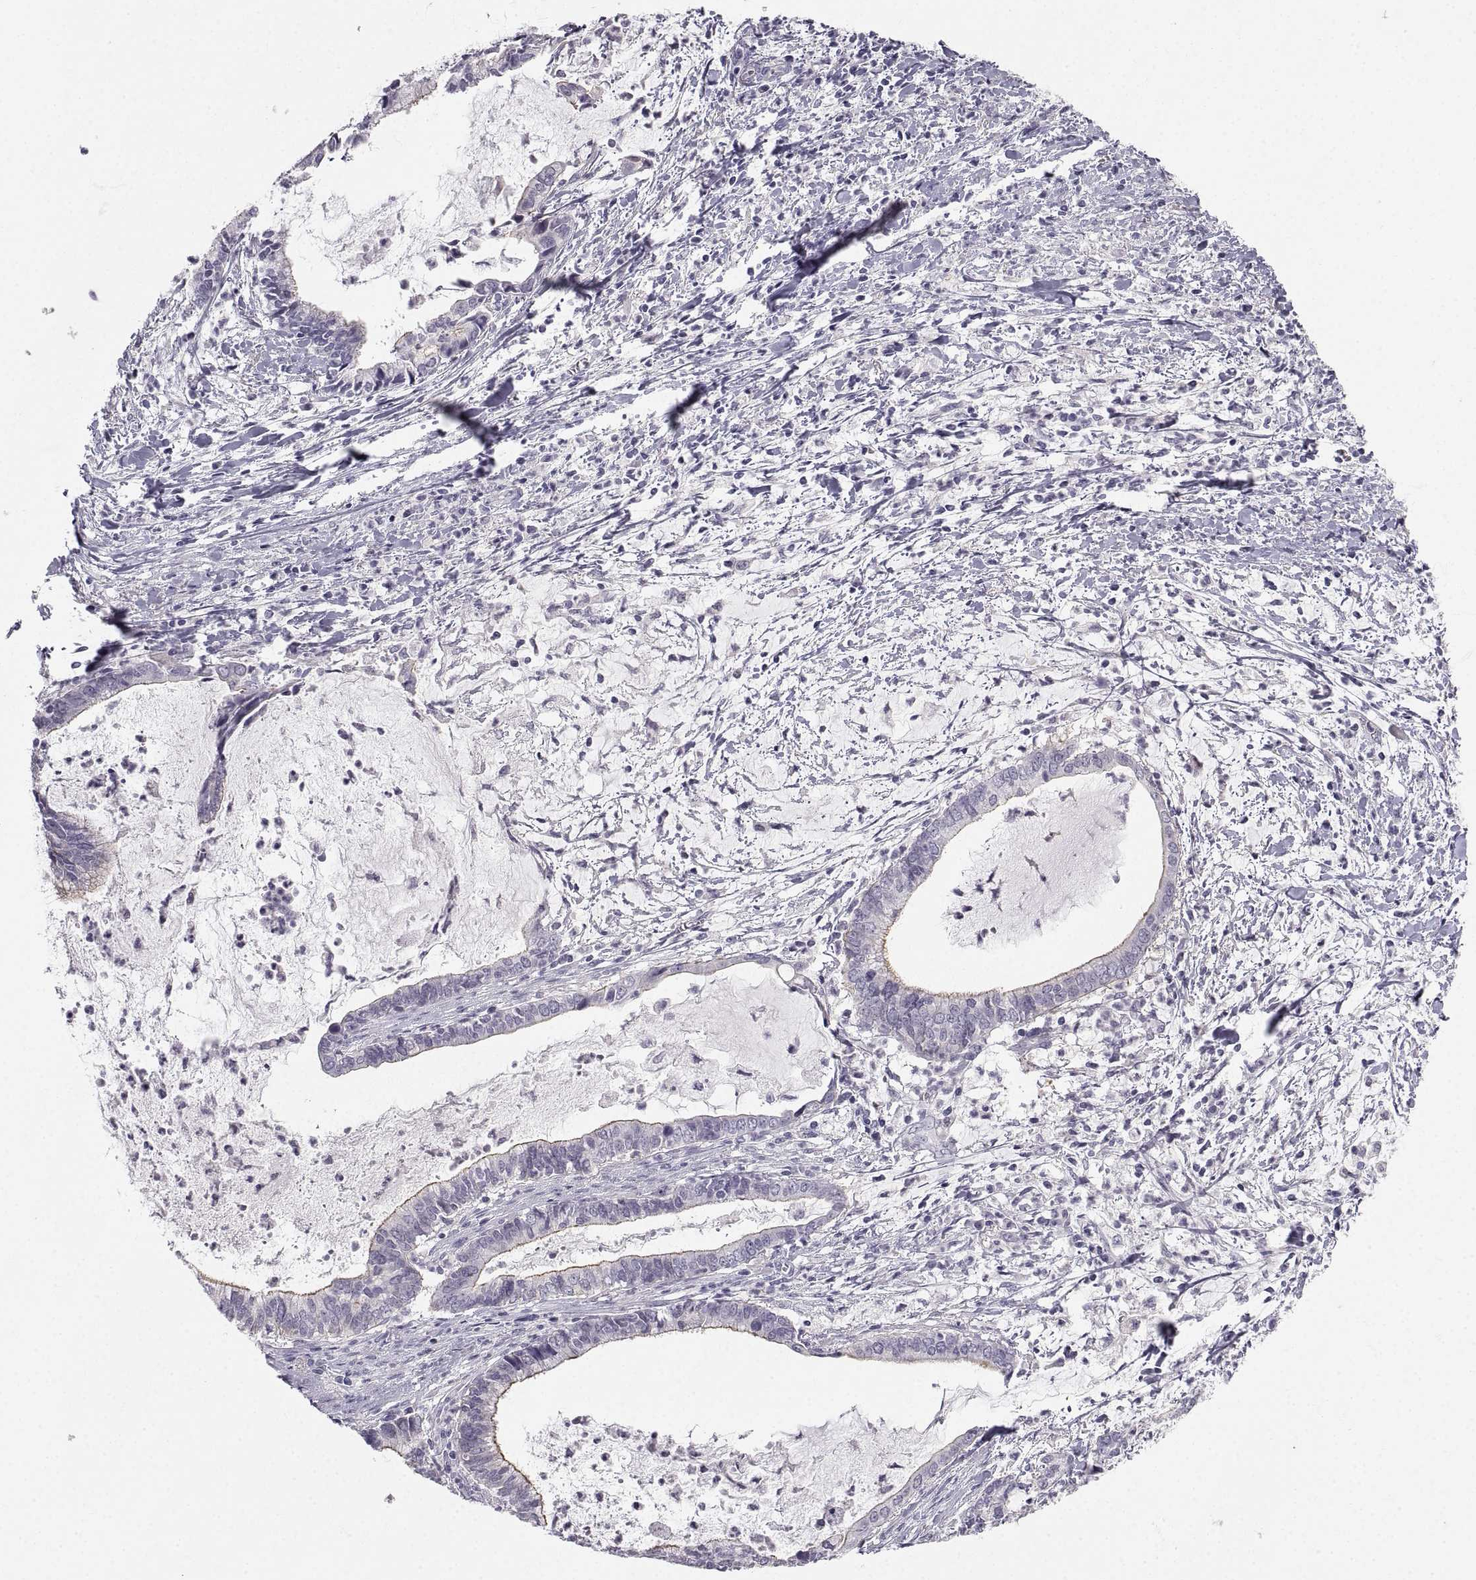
{"staining": {"intensity": "weak", "quantity": "25%-75%", "location": "cytoplasmic/membranous"}, "tissue": "cervical cancer", "cell_type": "Tumor cells", "image_type": "cancer", "snomed": [{"axis": "morphology", "description": "Adenocarcinoma, NOS"}, {"axis": "topography", "description": "Cervix"}], "caption": "A brown stain highlights weak cytoplasmic/membranous expression of a protein in adenocarcinoma (cervical) tumor cells.", "gene": "ZNF185", "patient": {"sex": "female", "age": 42}}